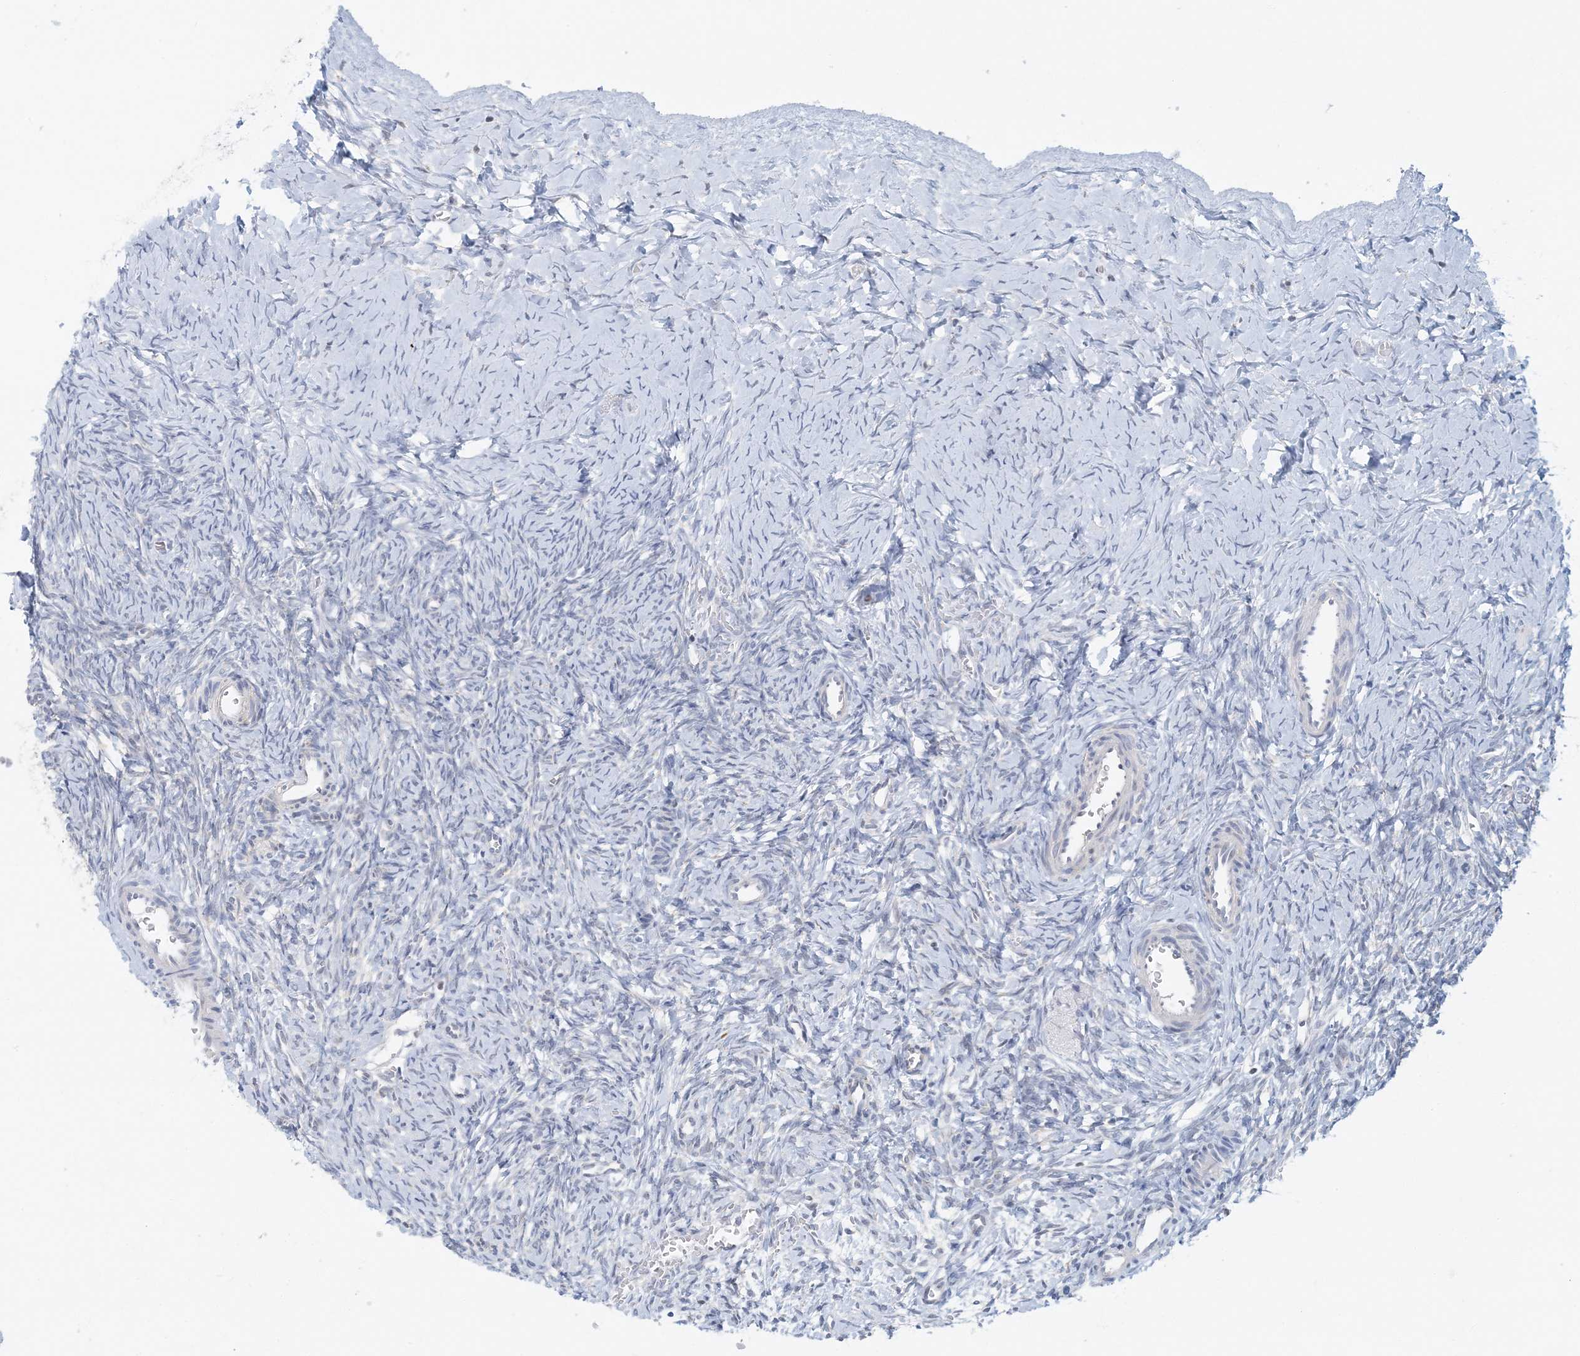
{"staining": {"intensity": "negative", "quantity": "none", "location": "none"}, "tissue": "ovary", "cell_type": "Ovarian stroma cells", "image_type": "normal", "snomed": [{"axis": "morphology", "description": "Normal tissue, NOS"}, {"axis": "morphology", "description": "Developmental malformation"}, {"axis": "topography", "description": "Ovary"}], "caption": "Ovary stained for a protein using immunohistochemistry exhibits no positivity ovarian stroma cells.", "gene": "BDH1", "patient": {"sex": "female", "age": 39}}